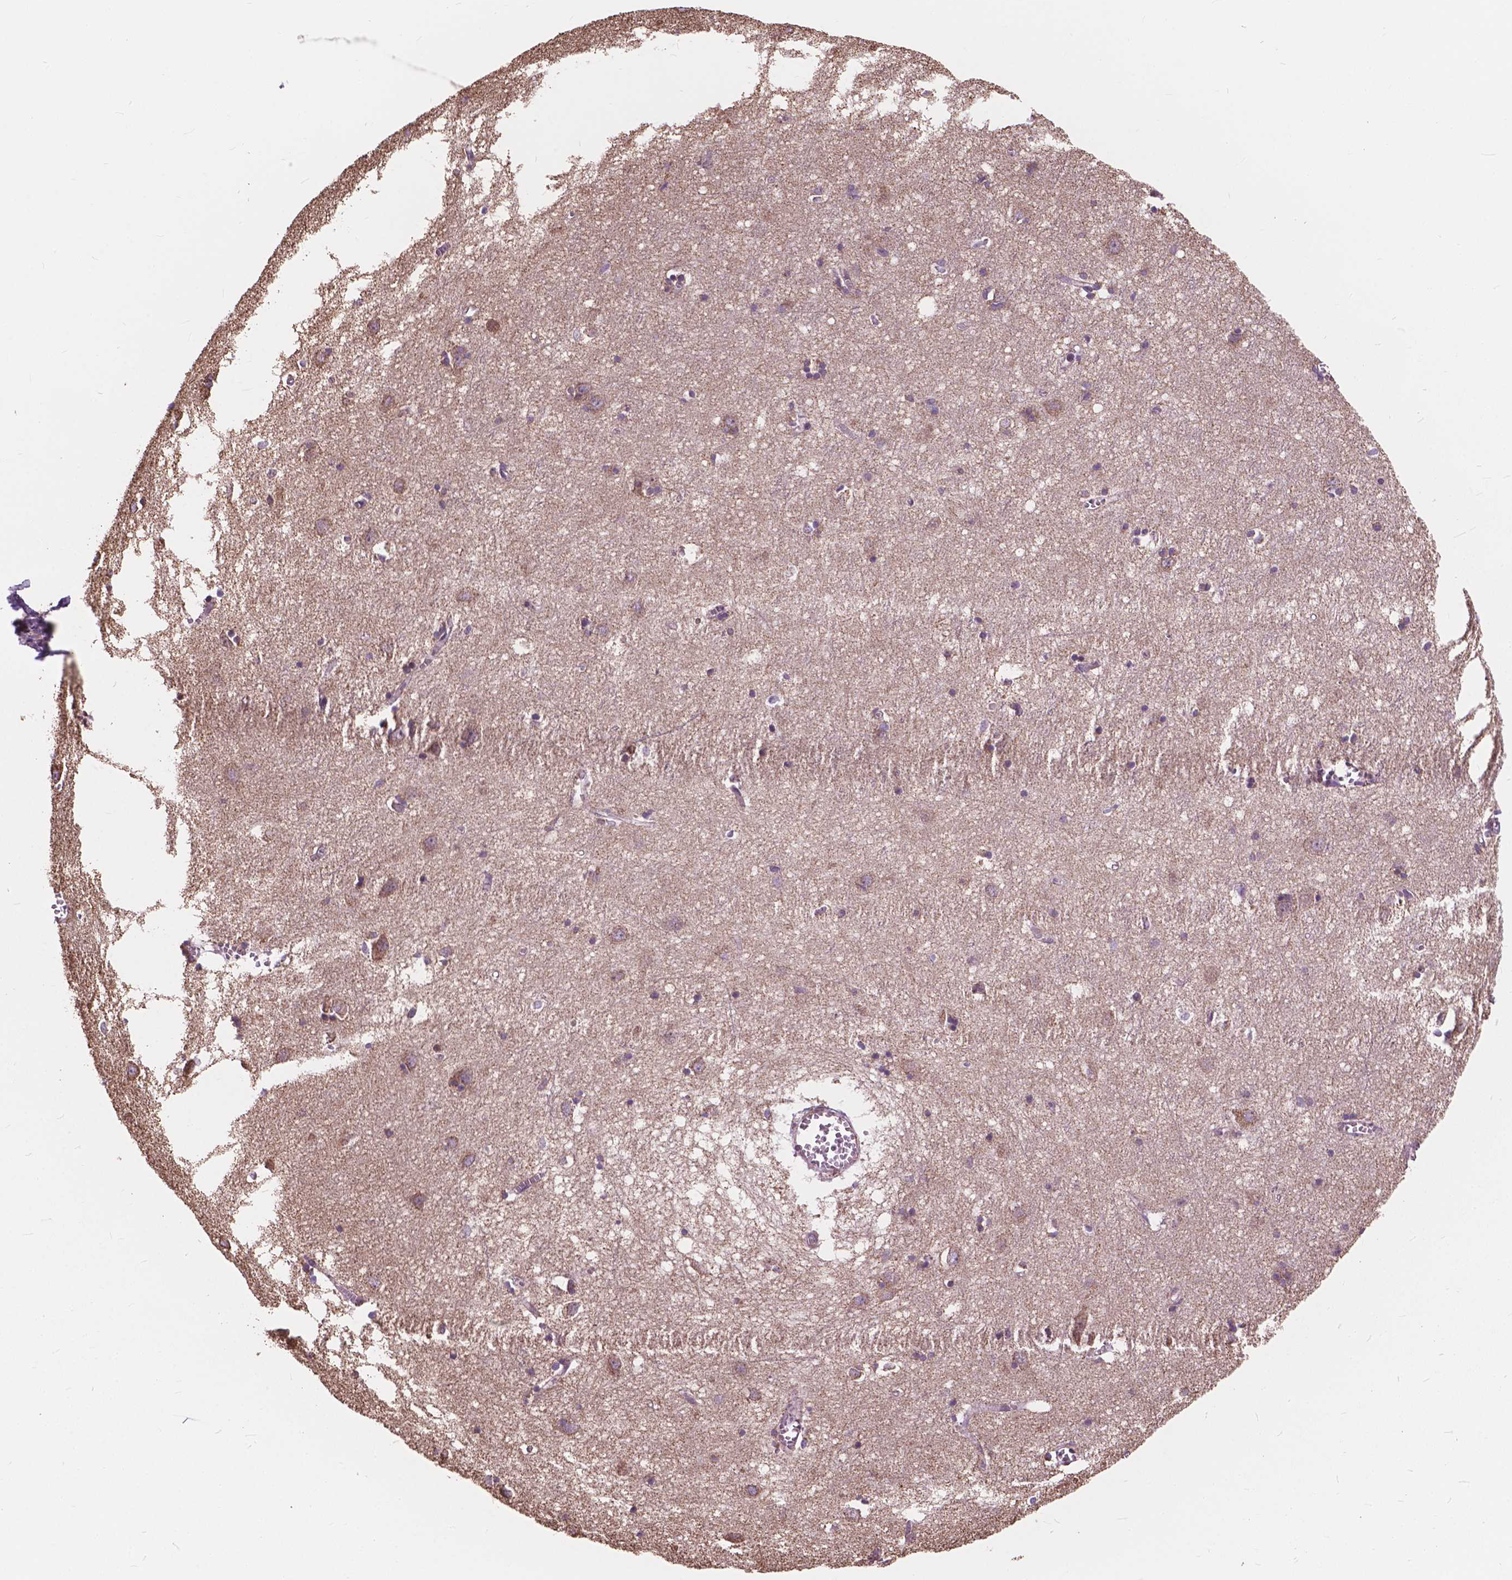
{"staining": {"intensity": "negative", "quantity": "none", "location": "none"}, "tissue": "cerebral cortex", "cell_type": "Endothelial cells", "image_type": "normal", "snomed": [{"axis": "morphology", "description": "Normal tissue, NOS"}, {"axis": "topography", "description": "Cerebral cortex"}], "caption": "Immunohistochemical staining of normal human cerebral cortex demonstrates no significant expression in endothelial cells.", "gene": "SCOC", "patient": {"sex": "male", "age": 70}}